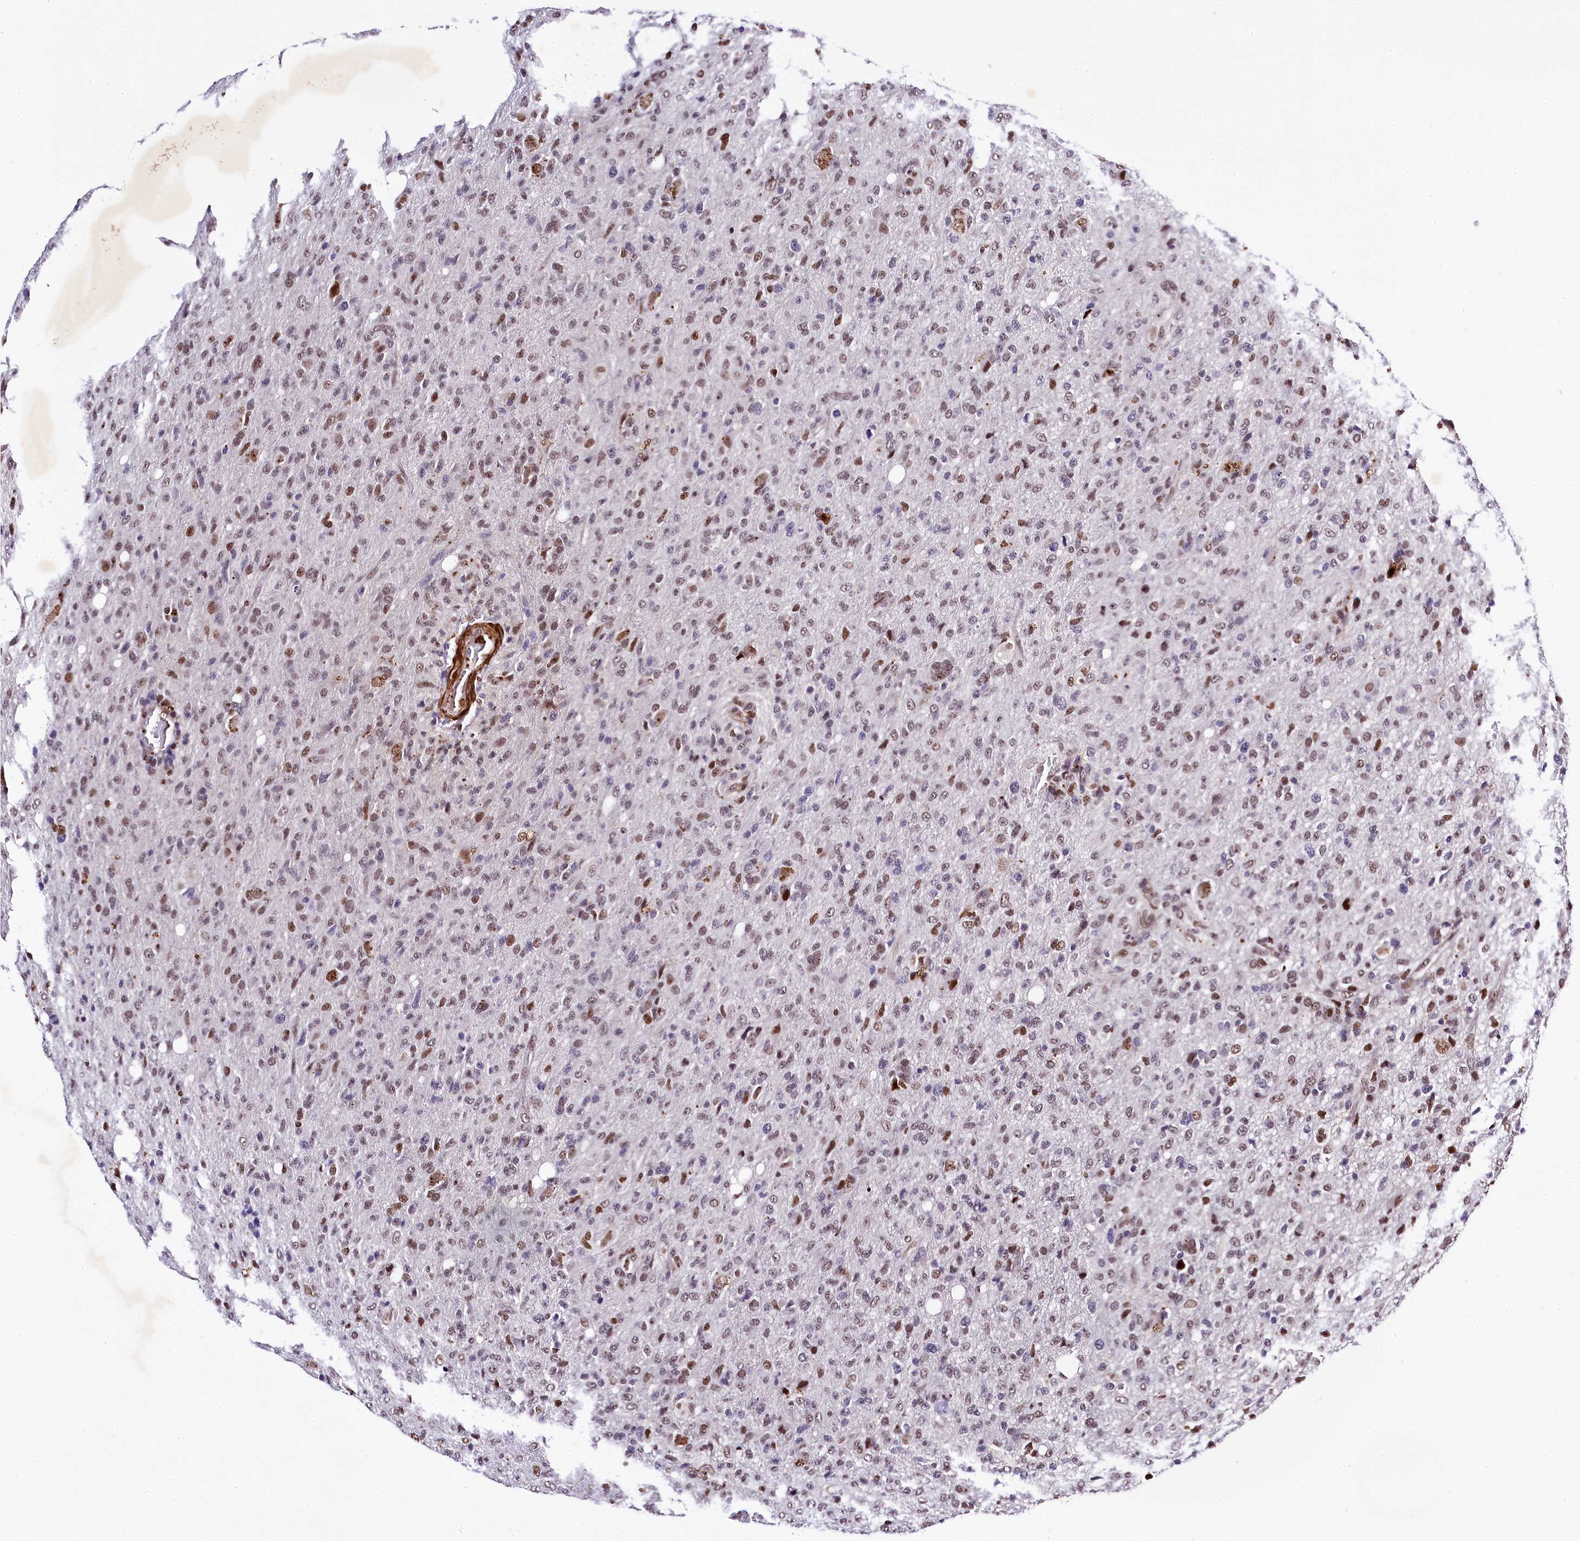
{"staining": {"intensity": "moderate", "quantity": "<25%", "location": "nuclear"}, "tissue": "glioma", "cell_type": "Tumor cells", "image_type": "cancer", "snomed": [{"axis": "morphology", "description": "Glioma, malignant, High grade"}, {"axis": "topography", "description": "Brain"}], "caption": "The immunohistochemical stain highlights moderate nuclear positivity in tumor cells of malignant high-grade glioma tissue.", "gene": "SAMD10", "patient": {"sex": "female", "age": 57}}